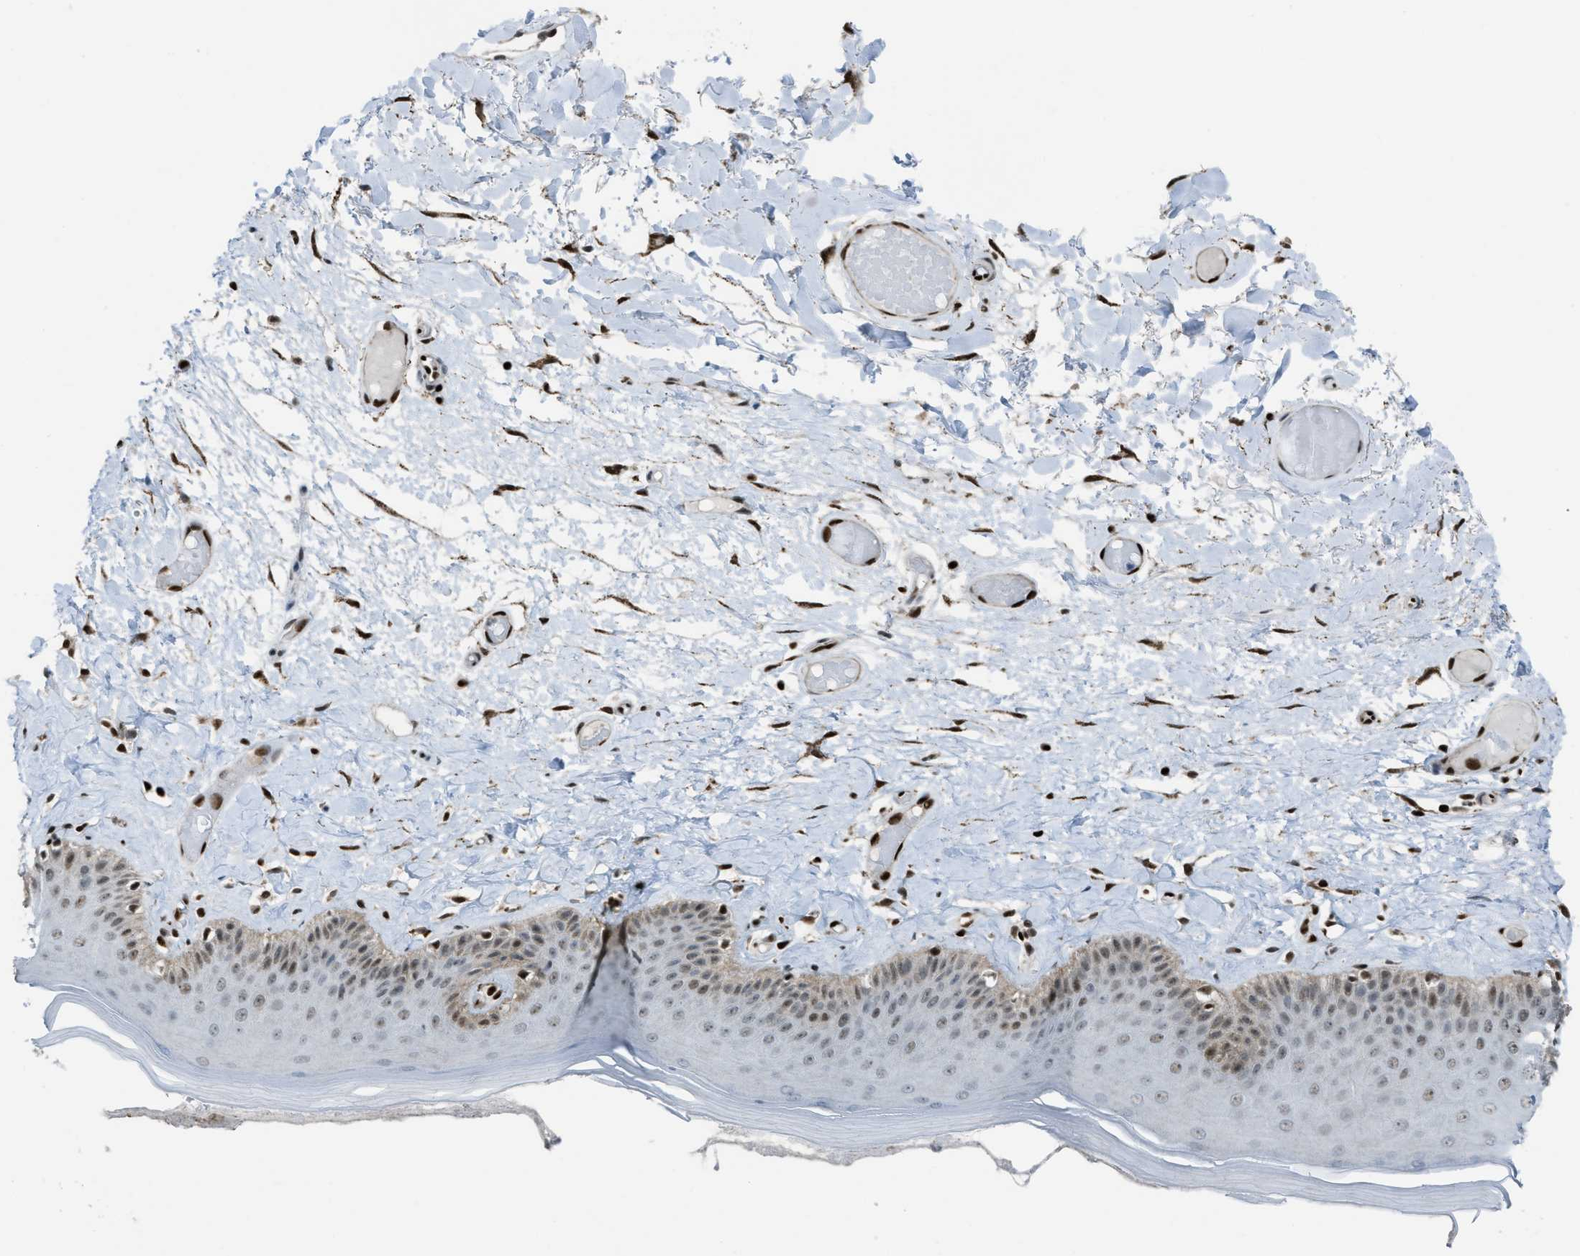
{"staining": {"intensity": "moderate", "quantity": "<25%", "location": "nuclear"}, "tissue": "skin", "cell_type": "Epidermal cells", "image_type": "normal", "snomed": [{"axis": "morphology", "description": "Normal tissue, NOS"}, {"axis": "topography", "description": "Vulva"}], "caption": "Skin stained for a protein (brown) displays moderate nuclear positive expression in approximately <25% of epidermal cells.", "gene": "SLFN5", "patient": {"sex": "female", "age": 73}}